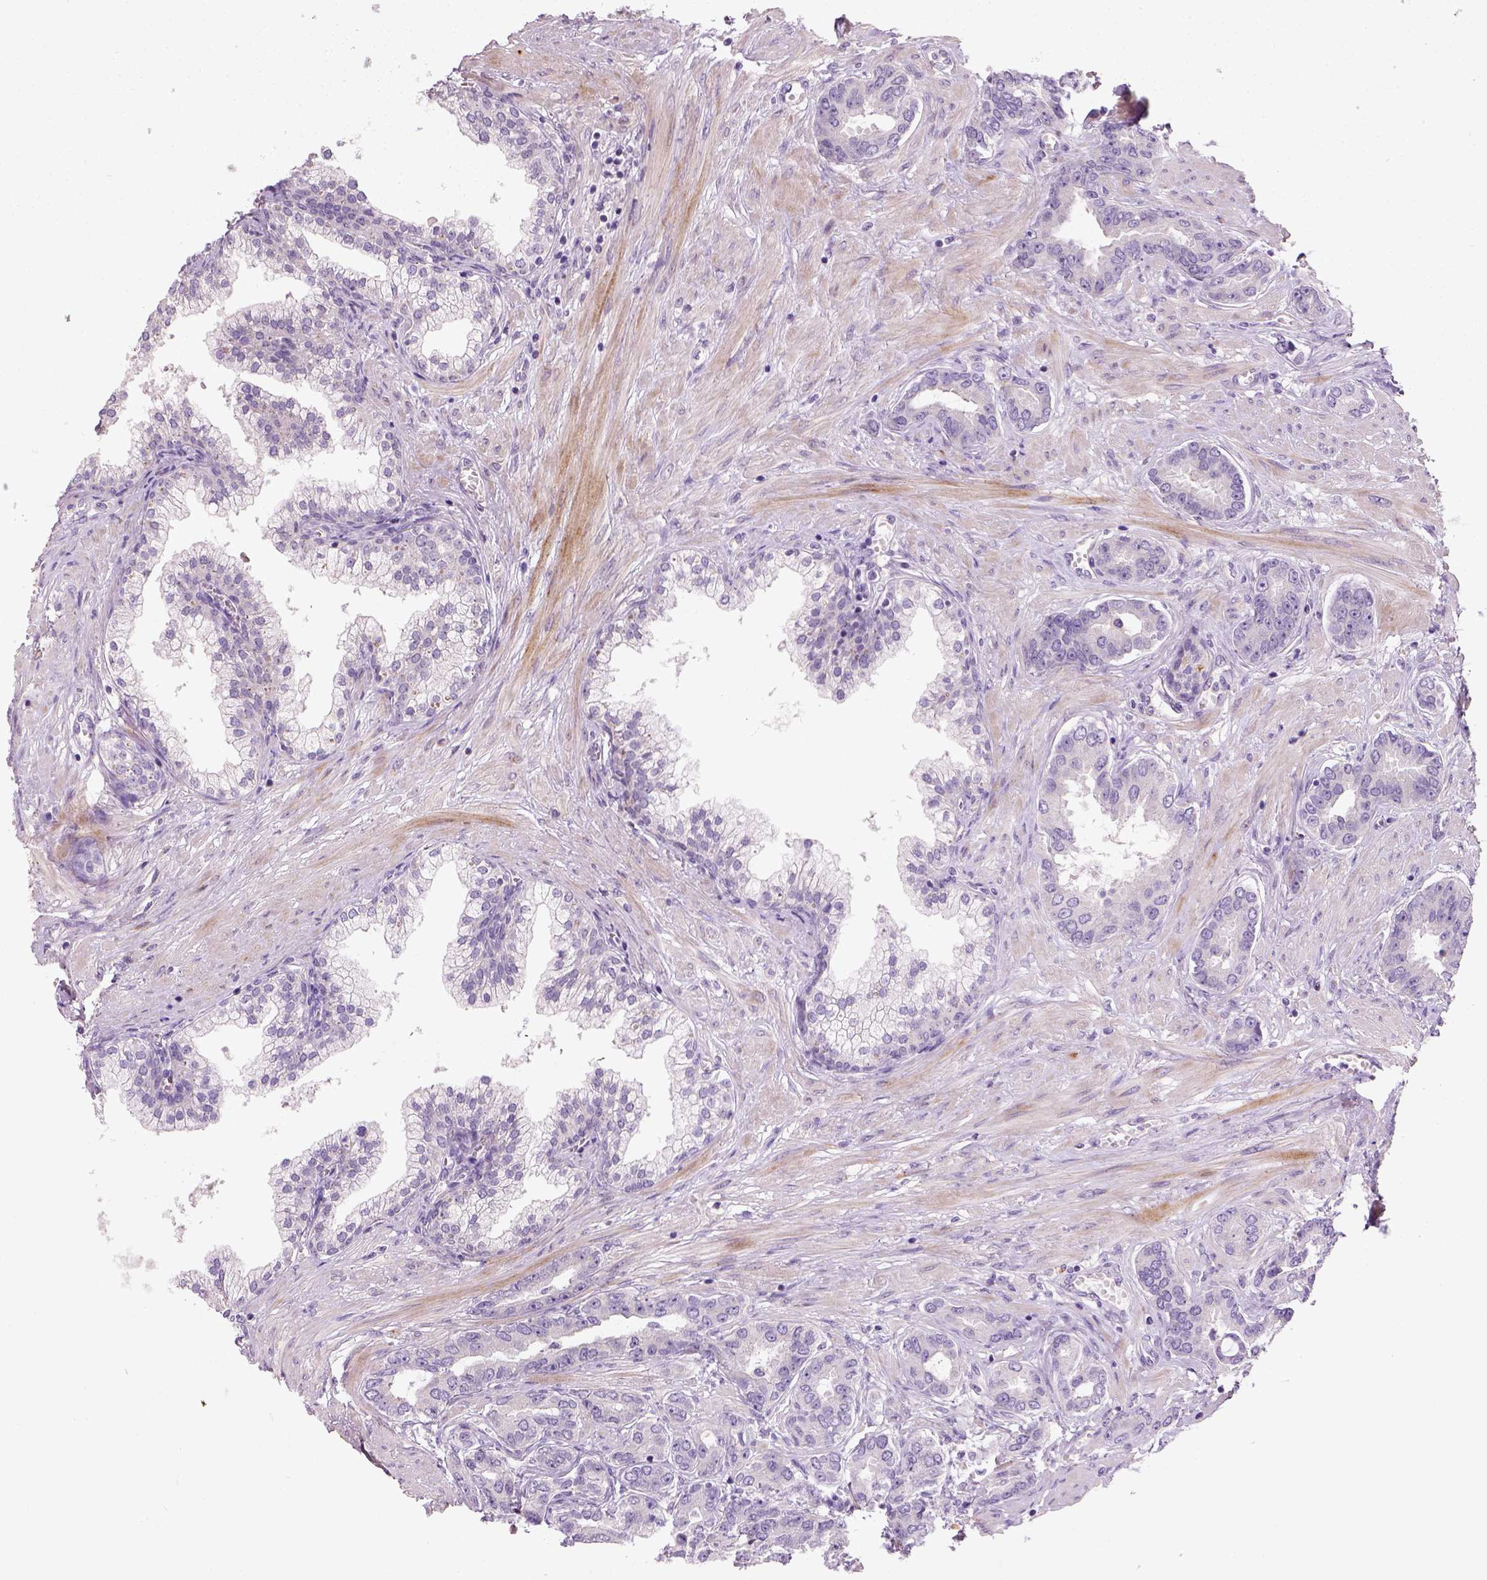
{"staining": {"intensity": "negative", "quantity": "none", "location": "none"}, "tissue": "prostate cancer", "cell_type": "Tumor cells", "image_type": "cancer", "snomed": [{"axis": "morphology", "description": "Adenocarcinoma, NOS"}, {"axis": "topography", "description": "Prostate"}], "caption": "Tumor cells show no significant protein staining in prostate cancer (adenocarcinoma).", "gene": "NUDT6", "patient": {"sex": "male", "age": 67}}